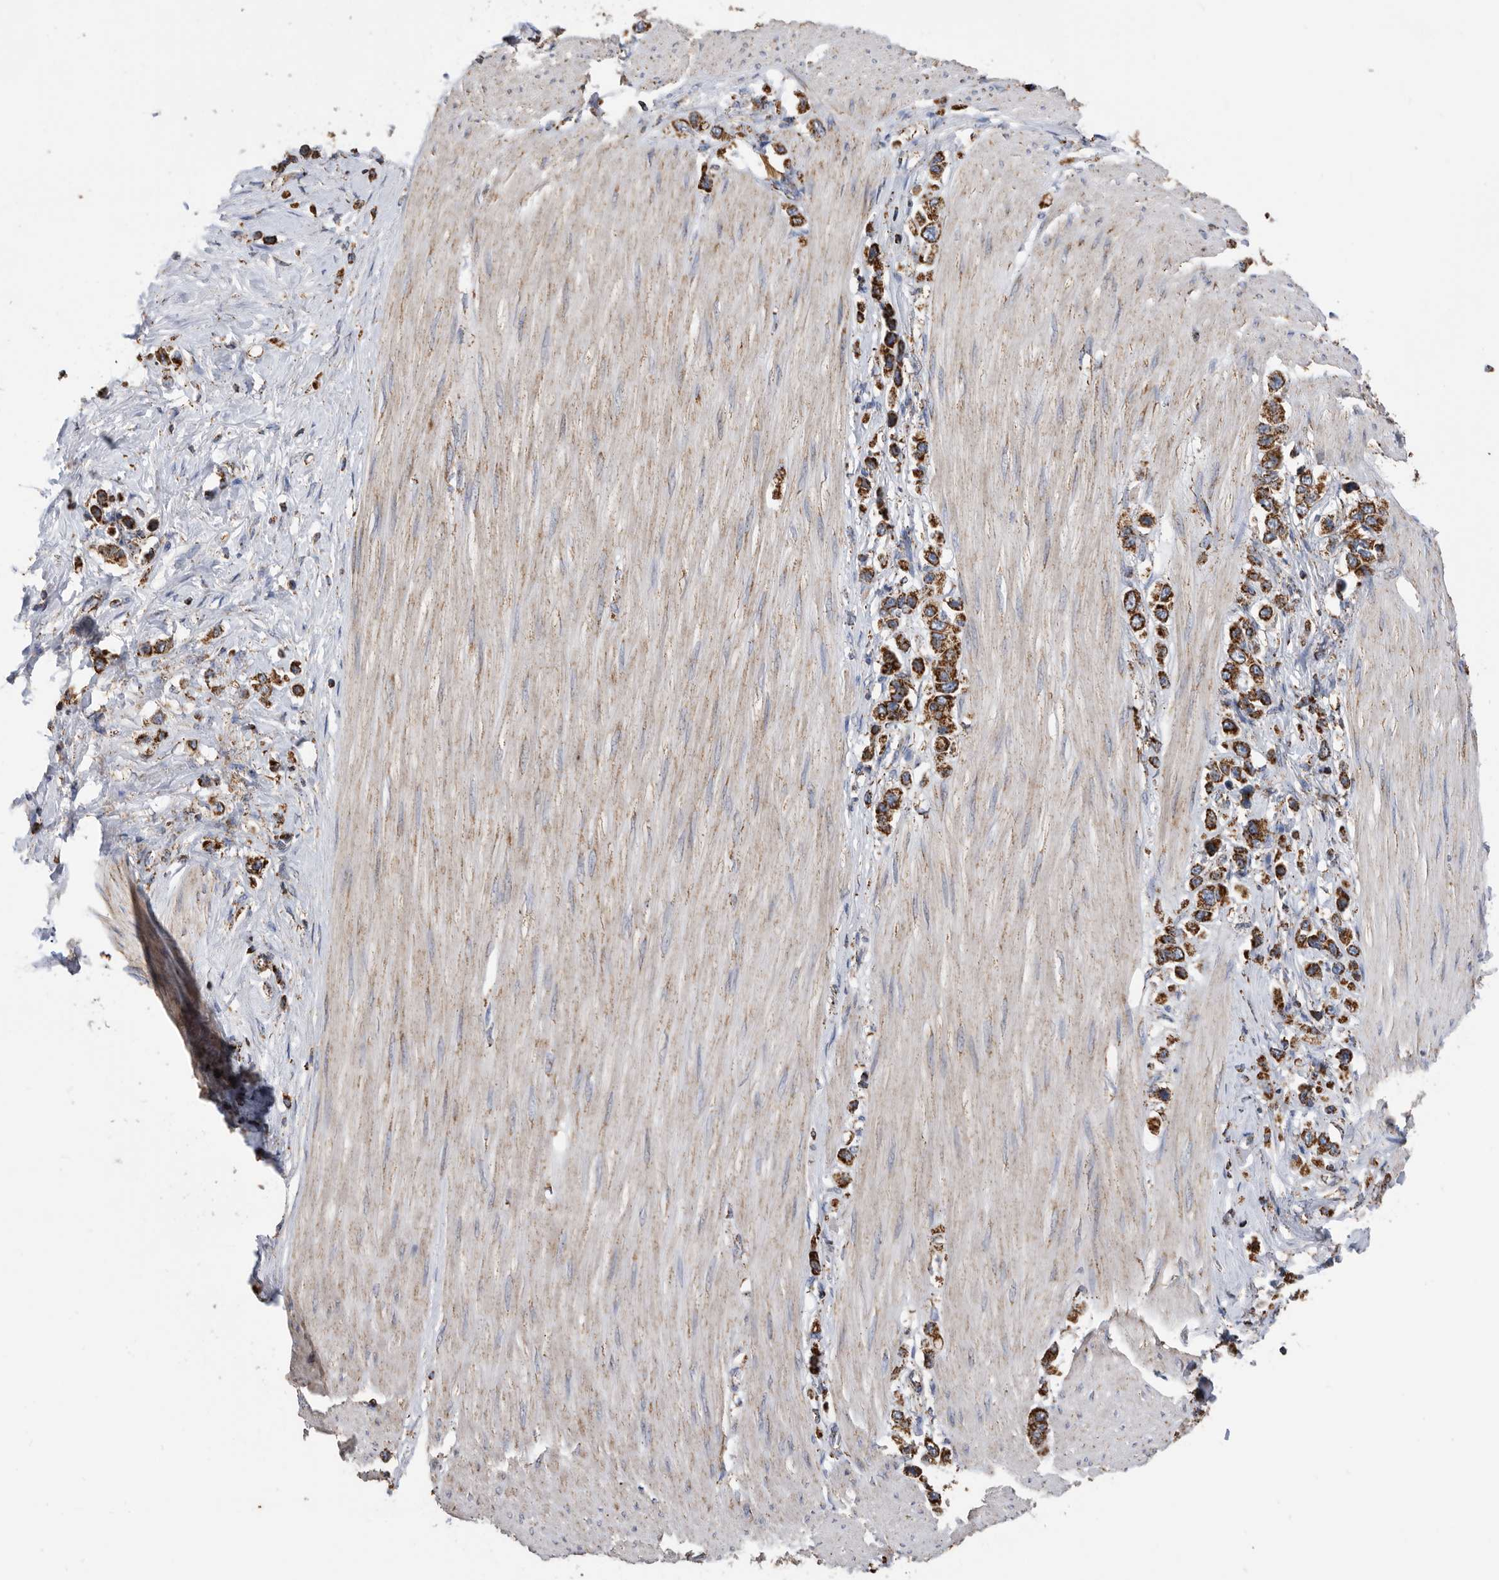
{"staining": {"intensity": "strong", "quantity": ">75%", "location": "cytoplasmic/membranous"}, "tissue": "stomach cancer", "cell_type": "Tumor cells", "image_type": "cancer", "snomed": [{"axis": "morphology", "description": "Adenocarcinoma, NOS"}, {"axis": "topography", "description": "Stomach"}], "caption": "A brown stain shows strong cytoplasmic/membranous staining of a protein in human stomach cancer tumor cells.", "gene": "WFDC1", "patient": {"sex": "female", "age": 65}}